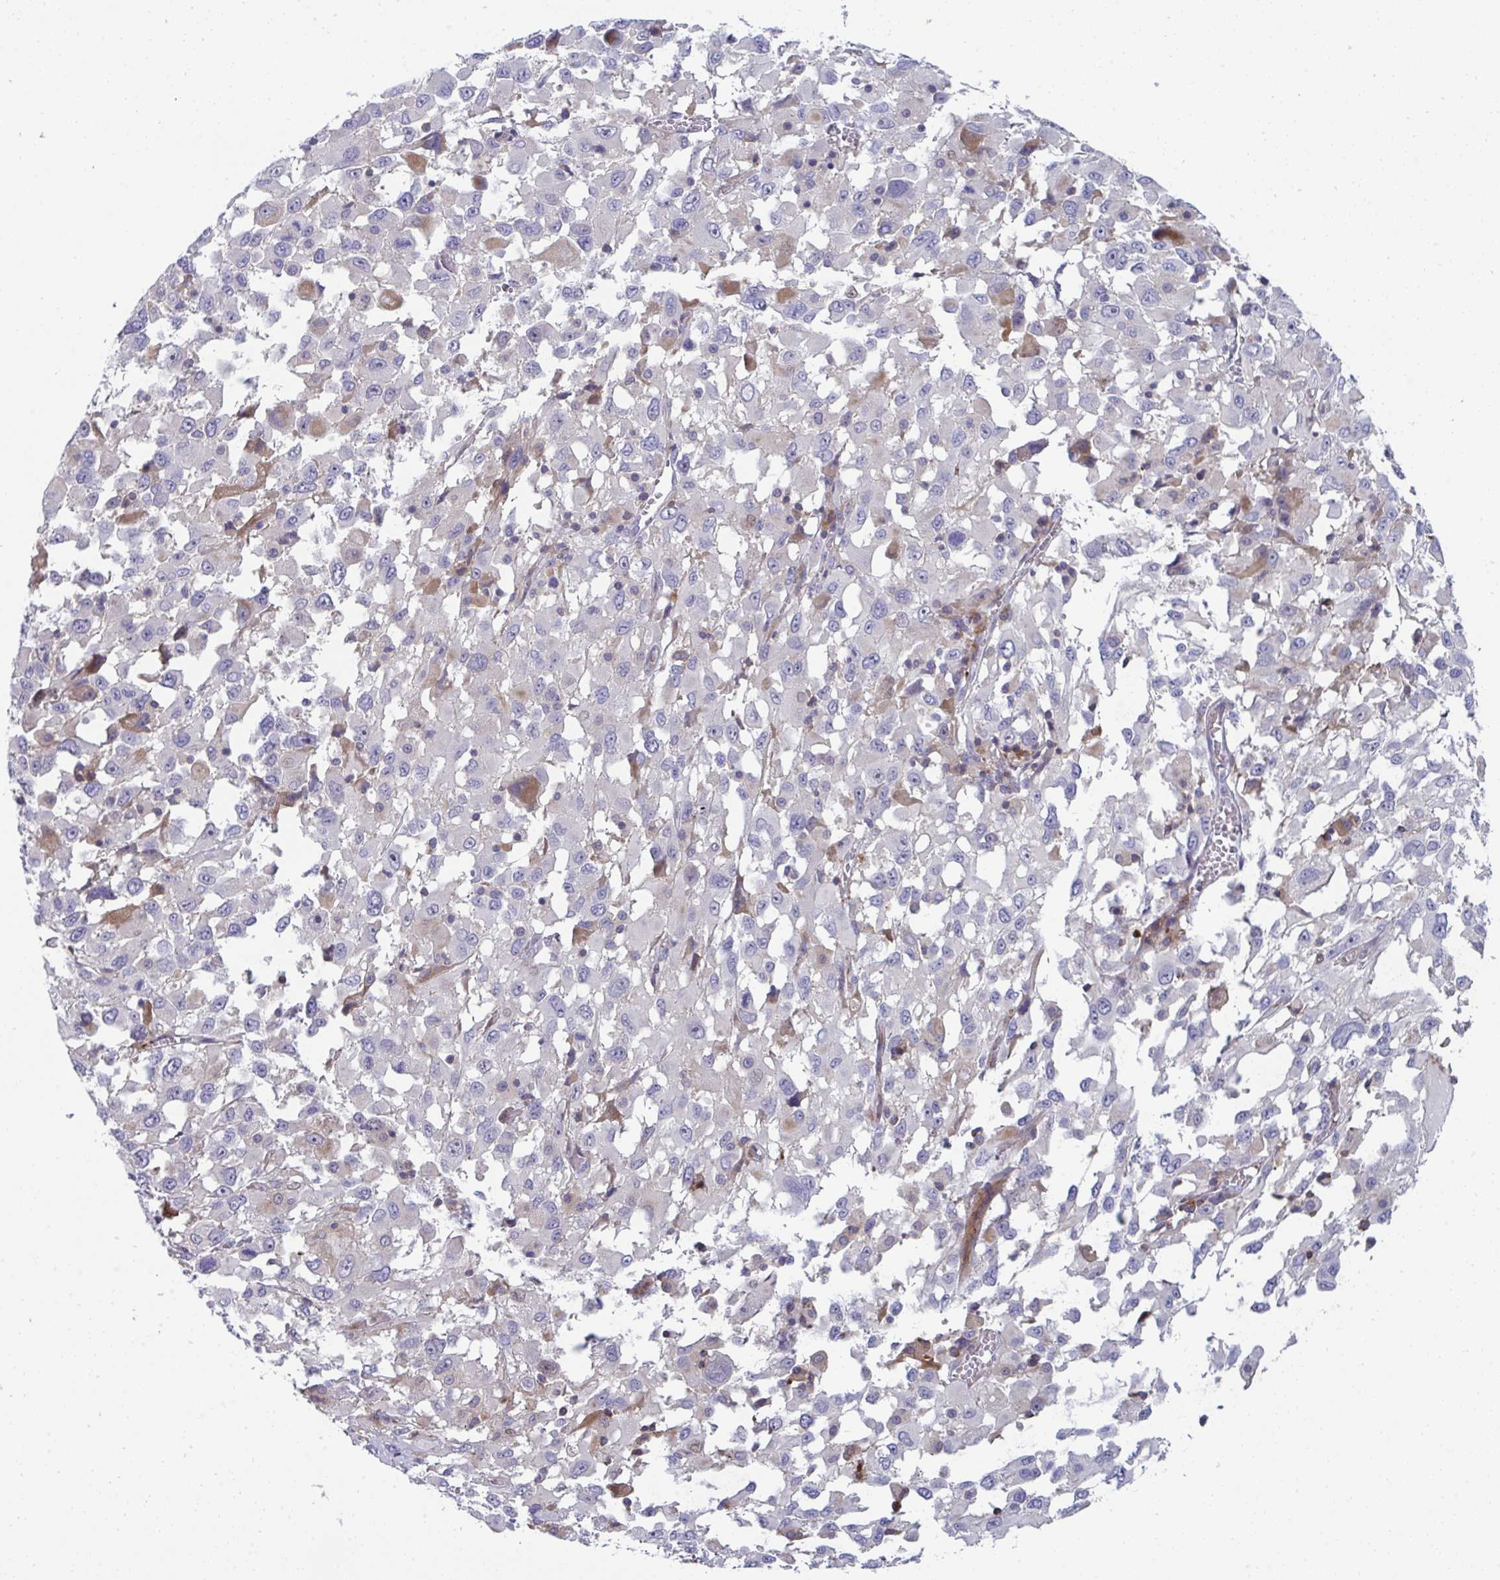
{"staining": {"intensity": "negative", "quantity": "none", "location": "none"}, "tissue": "melanoma", "cell_type": "Tumor cells", "image_type": "cancer", "snomed": [{"axis": "morphology", "description": "Malignant melanoma, Metastatic site"}, {"axis": "topography", "description": "Soft tissue"}], "caption": "This is an immunohistochemistry (IHC) photomicrograph of malignant melanoma (metastatic site). There is no expression in tumor cells.", "gene": "AOC2", "patient": {"sex": "male", "age": 50}}